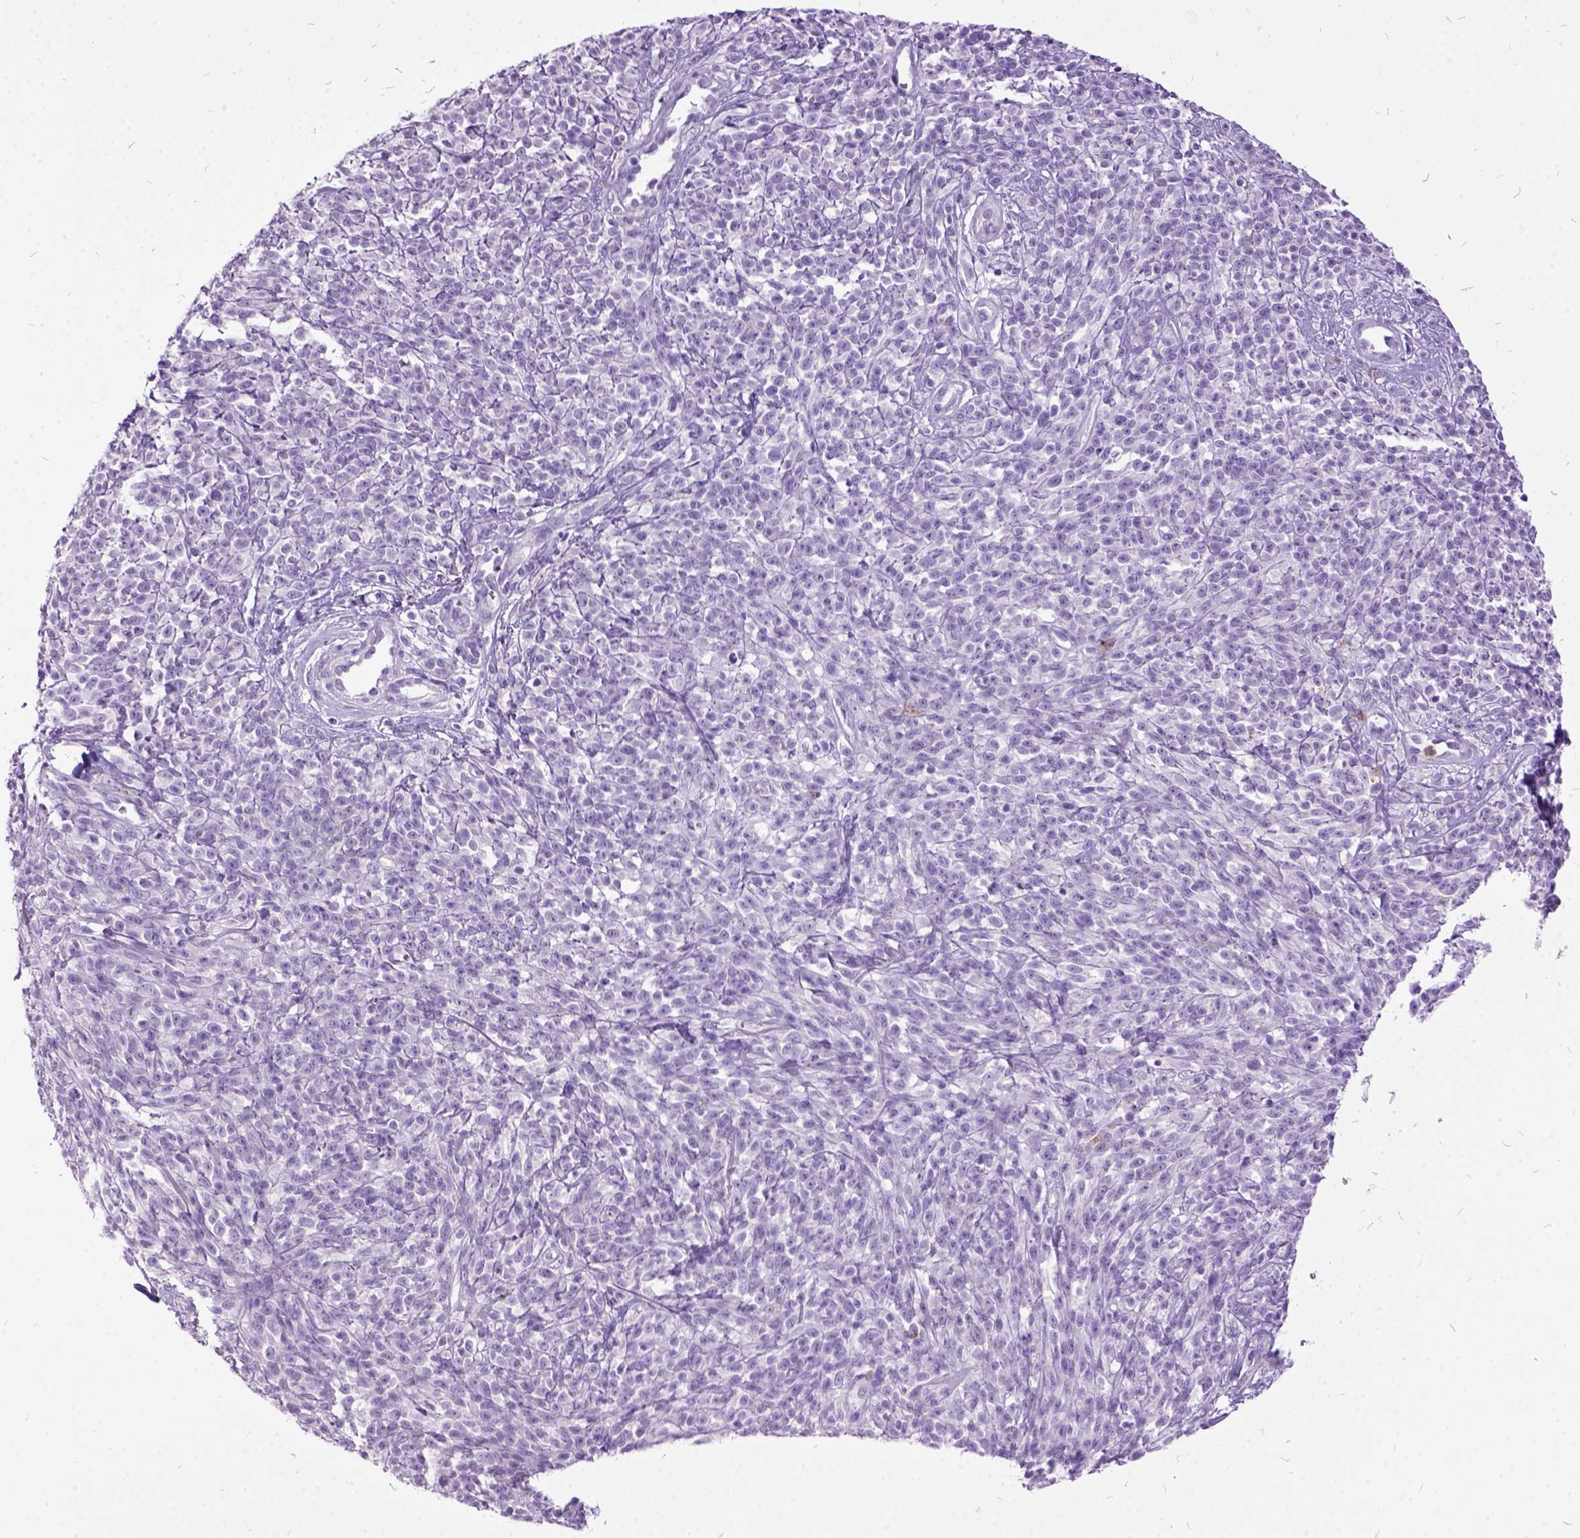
{"staining": {"intensity": "negative", "quantity": "none", "location": "none"}, "tissue": "melanoma", "cell_type": "Tumor cells", "image_type": "cancer", "snomed": [{"axis": "morphology", "description": "Malignant melanoma, NOS"}, {"axis": "topography", "description": "Skin"}, {"axis": "topography", "description": "Skin of trunk"}], "caption": "IHC of human malignant melanoma reveals no expression in tumor cells. Nuclei are stained in blue.", "gene": "MME", "patient": {"sex": "male", "age": 74}}